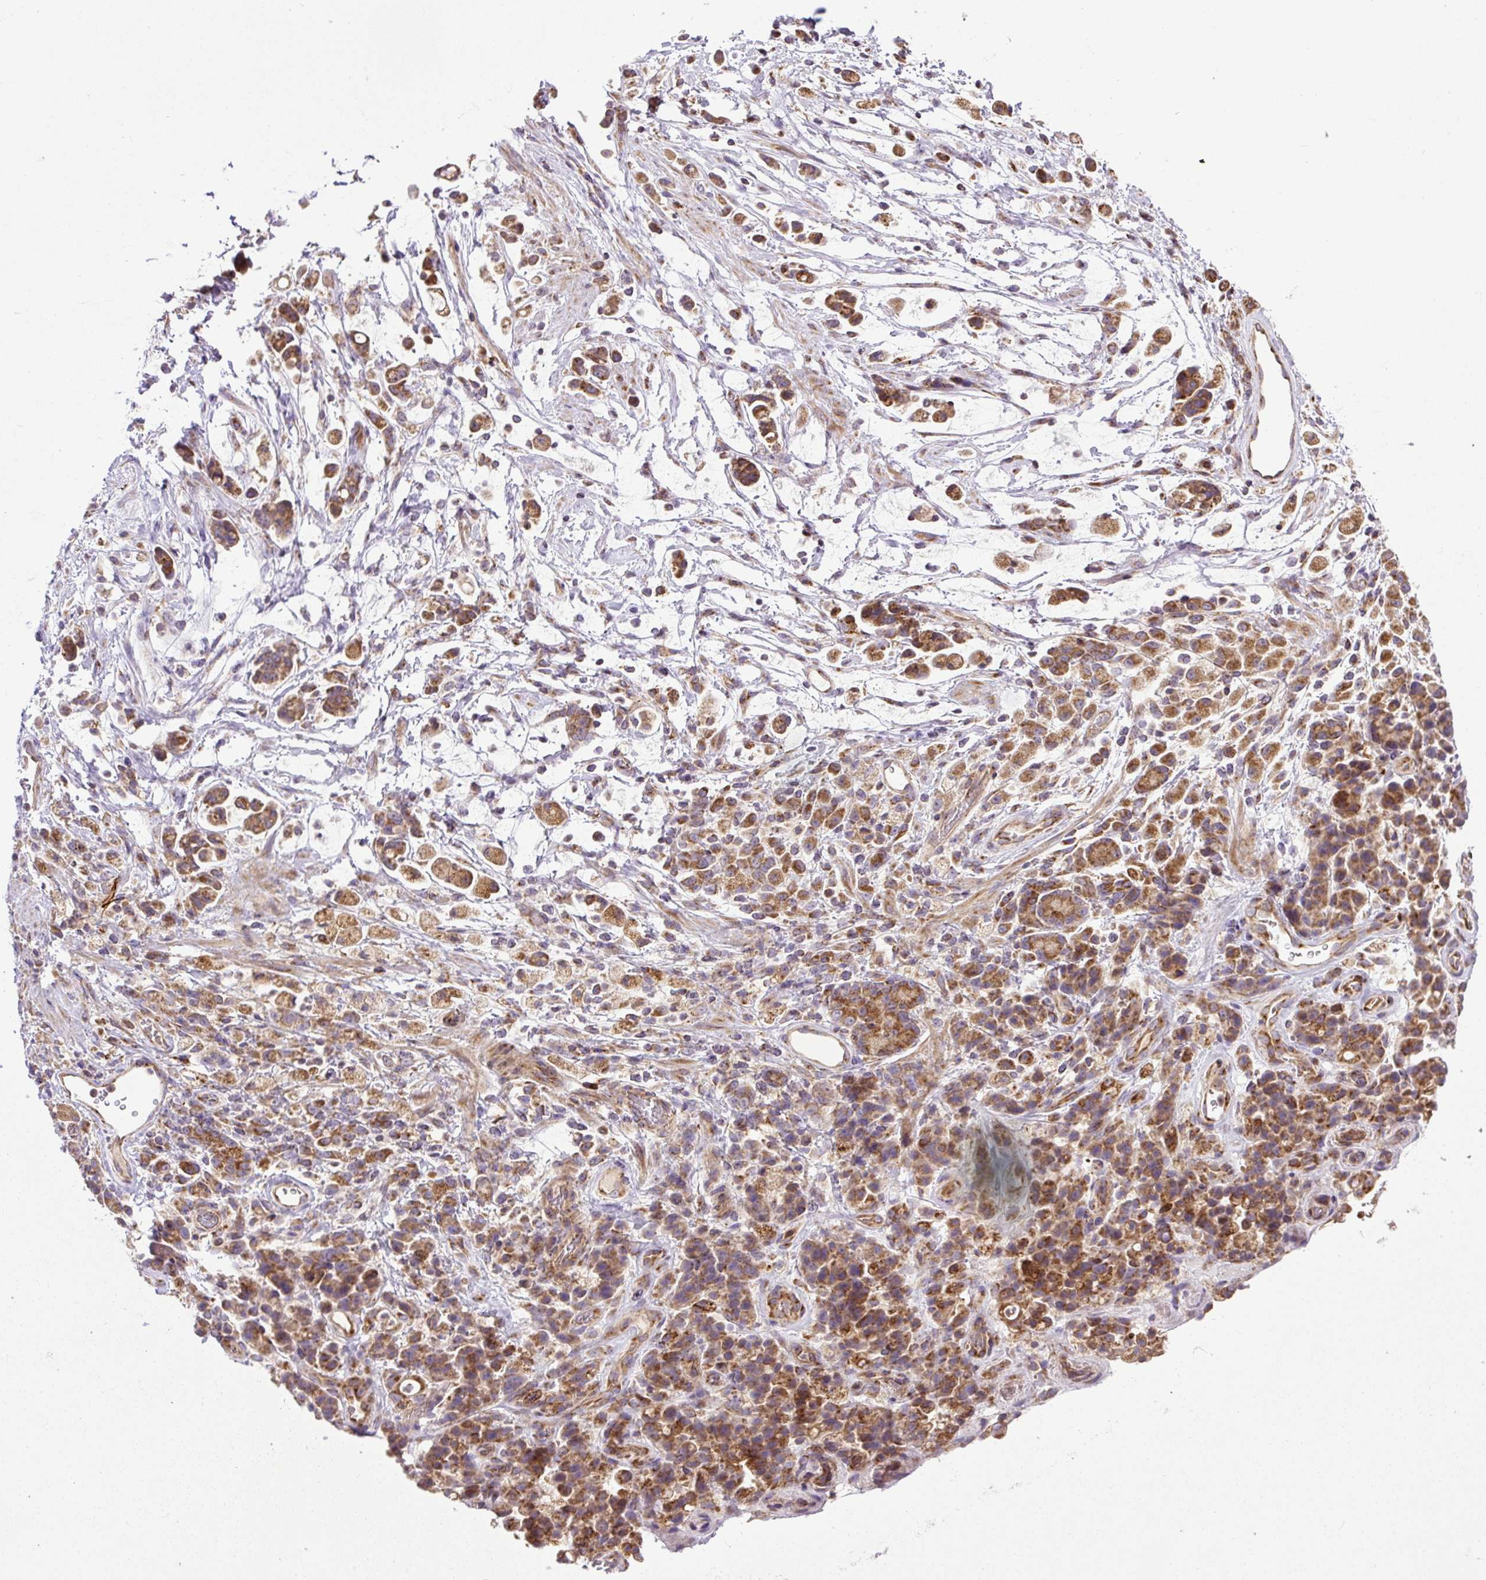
{"staining": {"intensity": "moderate", "quantity": ">75%", "location": "cytoplasmic/membranous"}, "tissue": "stomach cancer", "cell_type": "Tumor cells", "image_type": "cancer", "snomed": [{"axis": "morphology", "description": "Adenocarcinoma, NOS"}, {"axis": "topography", "description": "Stomach"}], "caption": "Brown immunohistochemical staining in human stomach cancer (adenocarcinoma) shows moderate cytoplasmic/membranous positivity in approximately >75% of tumor cells. The protein of interest is stained brown, and the nuclei are stained in blue (DAB IHC with brightfield microscopy, high magnification).", "gene": "ZNF547", "patient": {"sex": "female", "age": 60}}